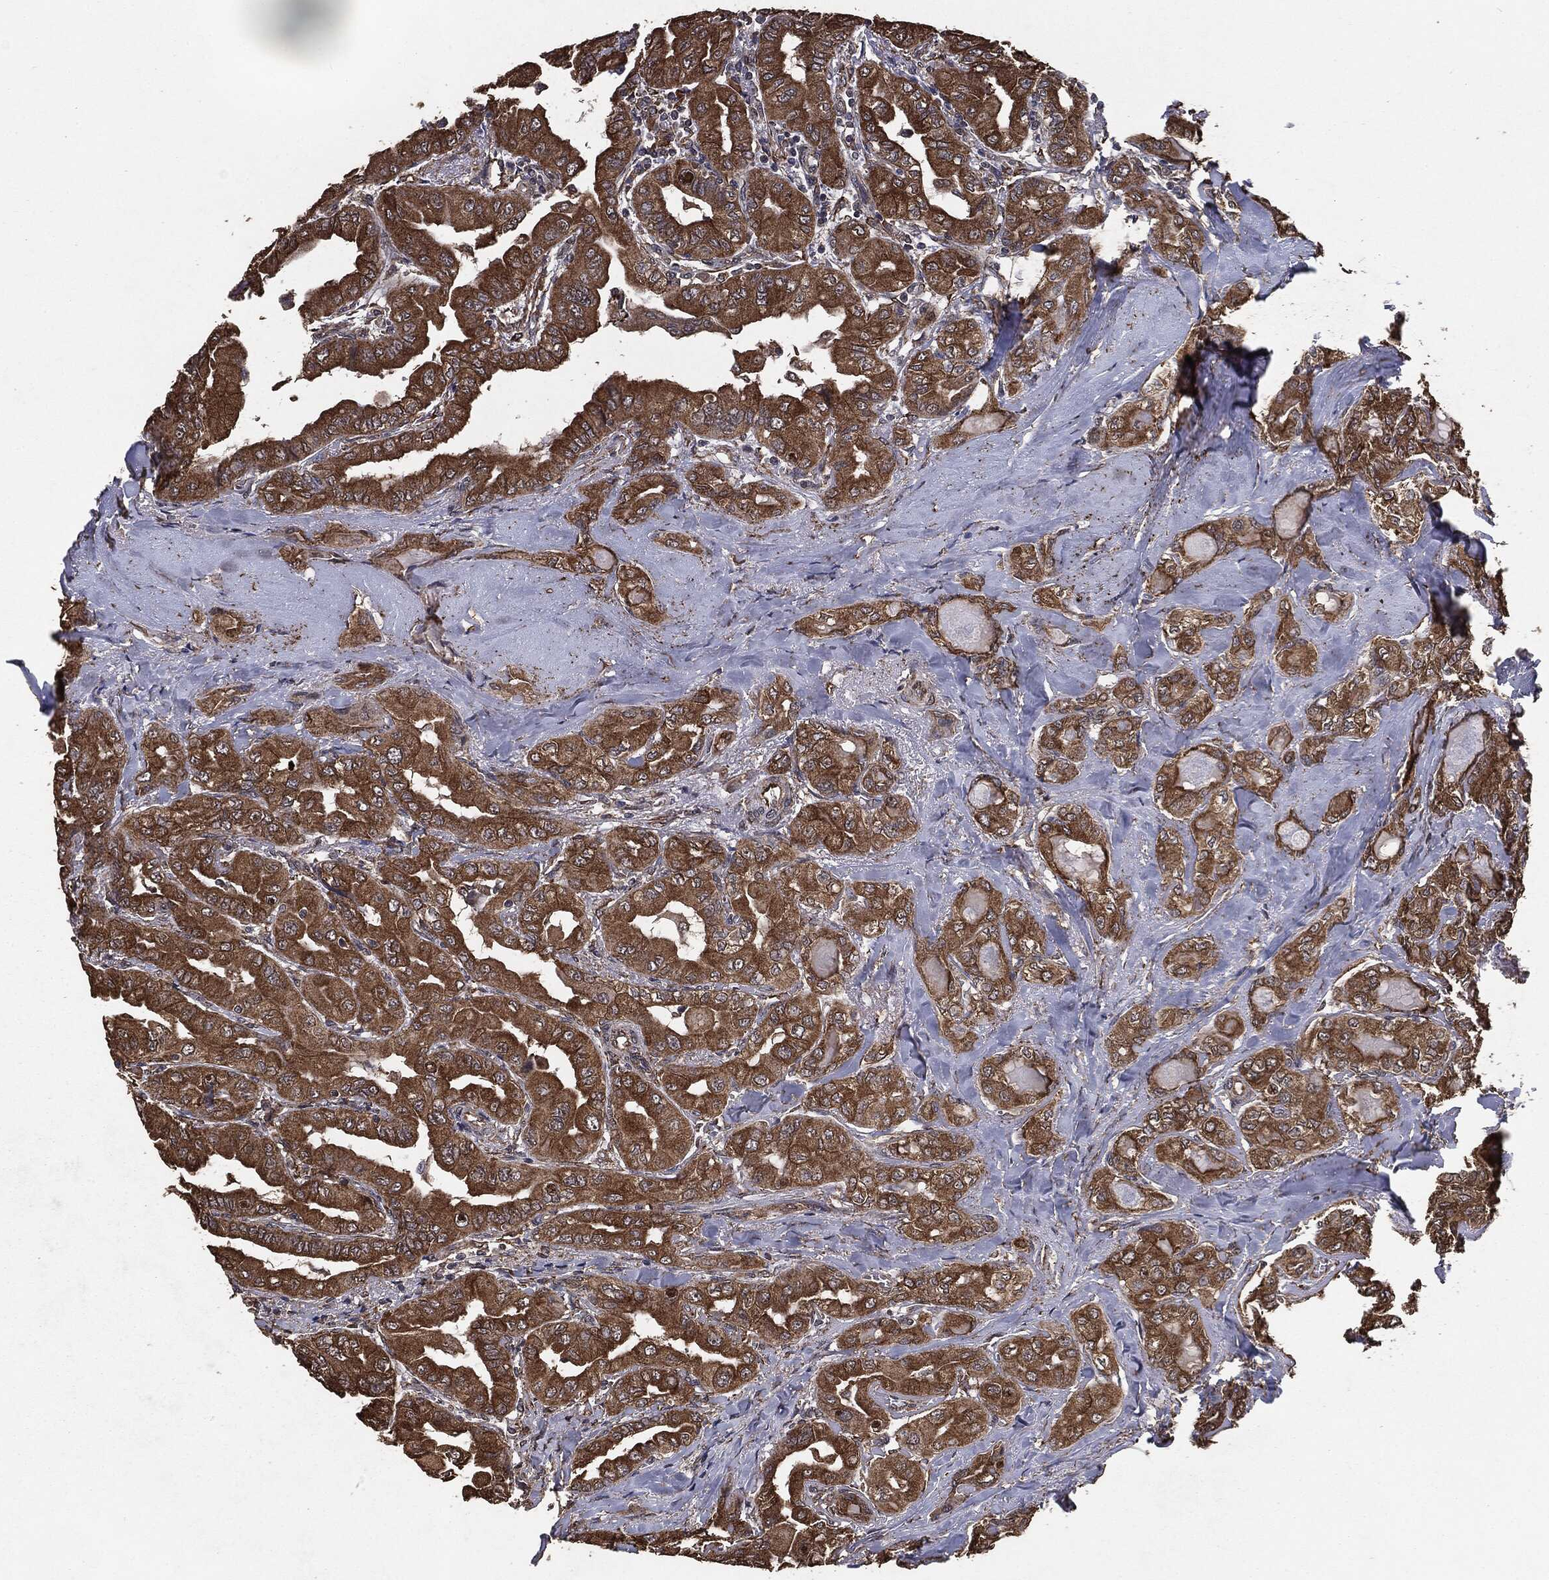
{"staining": {"intensity": "strong", "quantity": ">75%", "location": "cytoplasmic/membranous"}, "tissue": "thyroid cancer", "cell_type": "Tumor cells", "image_type": "cancer", "snomed": [{"axis": "morphology", "description": "Normal tissue, NOS"}, {"axis": "morphology", "description": "Papillary adenocarcinoma, NOS"}, {"axis": "topography", "description": "Thyroid gland"}], "caption": "Immunohistochemistry (DAB (3,3'-diaminobenzidine)) staining of thyroid cancer (papillary adenocarcinoma) exhibits strong cytoplasmic/membranous protein positivity in approximately >75% of tumor cells.", "gene": "MTOR", "patient": {"sex": "female", "age": 66}}